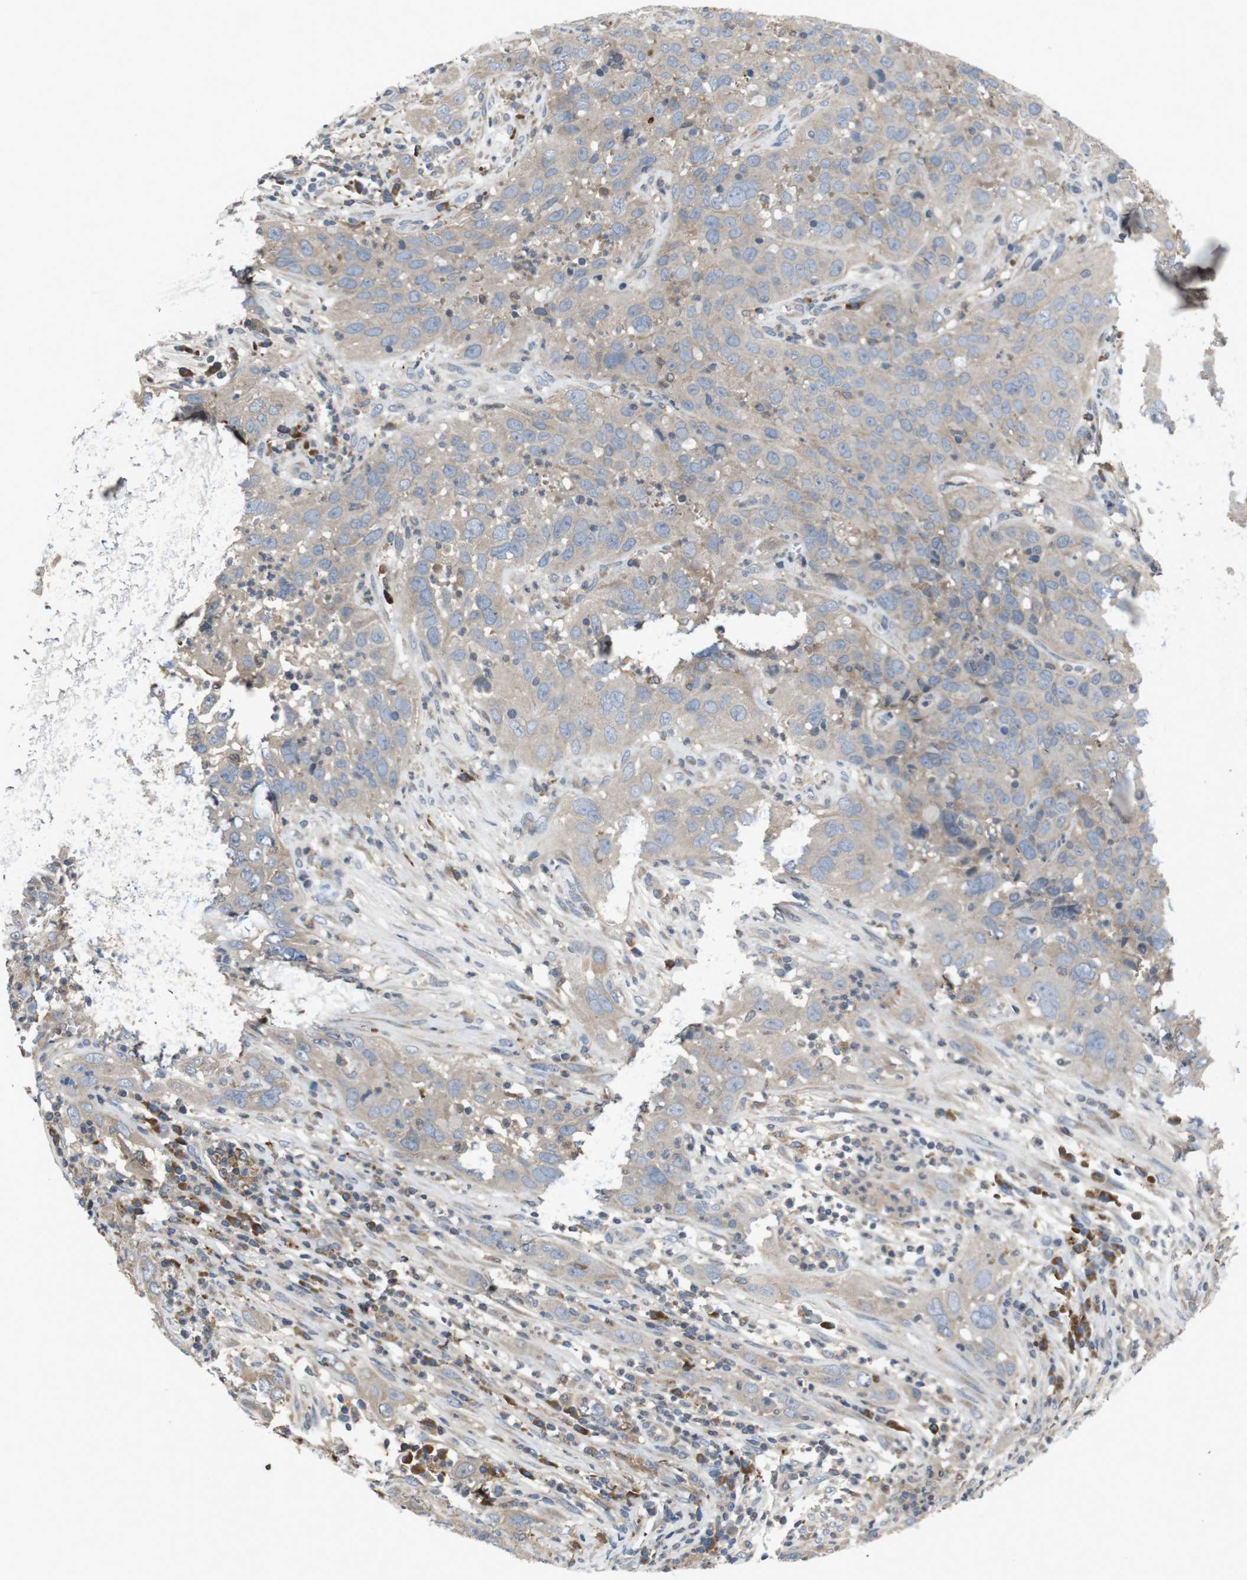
{"staining": {"intensity": "negative", "quantity": "none", "location": "none"}, "tissue": "cervical cancer", "cell_type": "Tumor cells", "image_type": "cancer", "snomed": [{"axis": "morphology", "description": "Squamous cell carcinoma, NOS"}, {"axis": "topography", "description": "Cervix"}], "caption": "Cervical cancer (squamous cell carcinoma) was stained to show a protein in brown. There is no significant expression in tumor cells.", "gene": "PTPN1", "patient": {"sex": "female", "age": 32}}